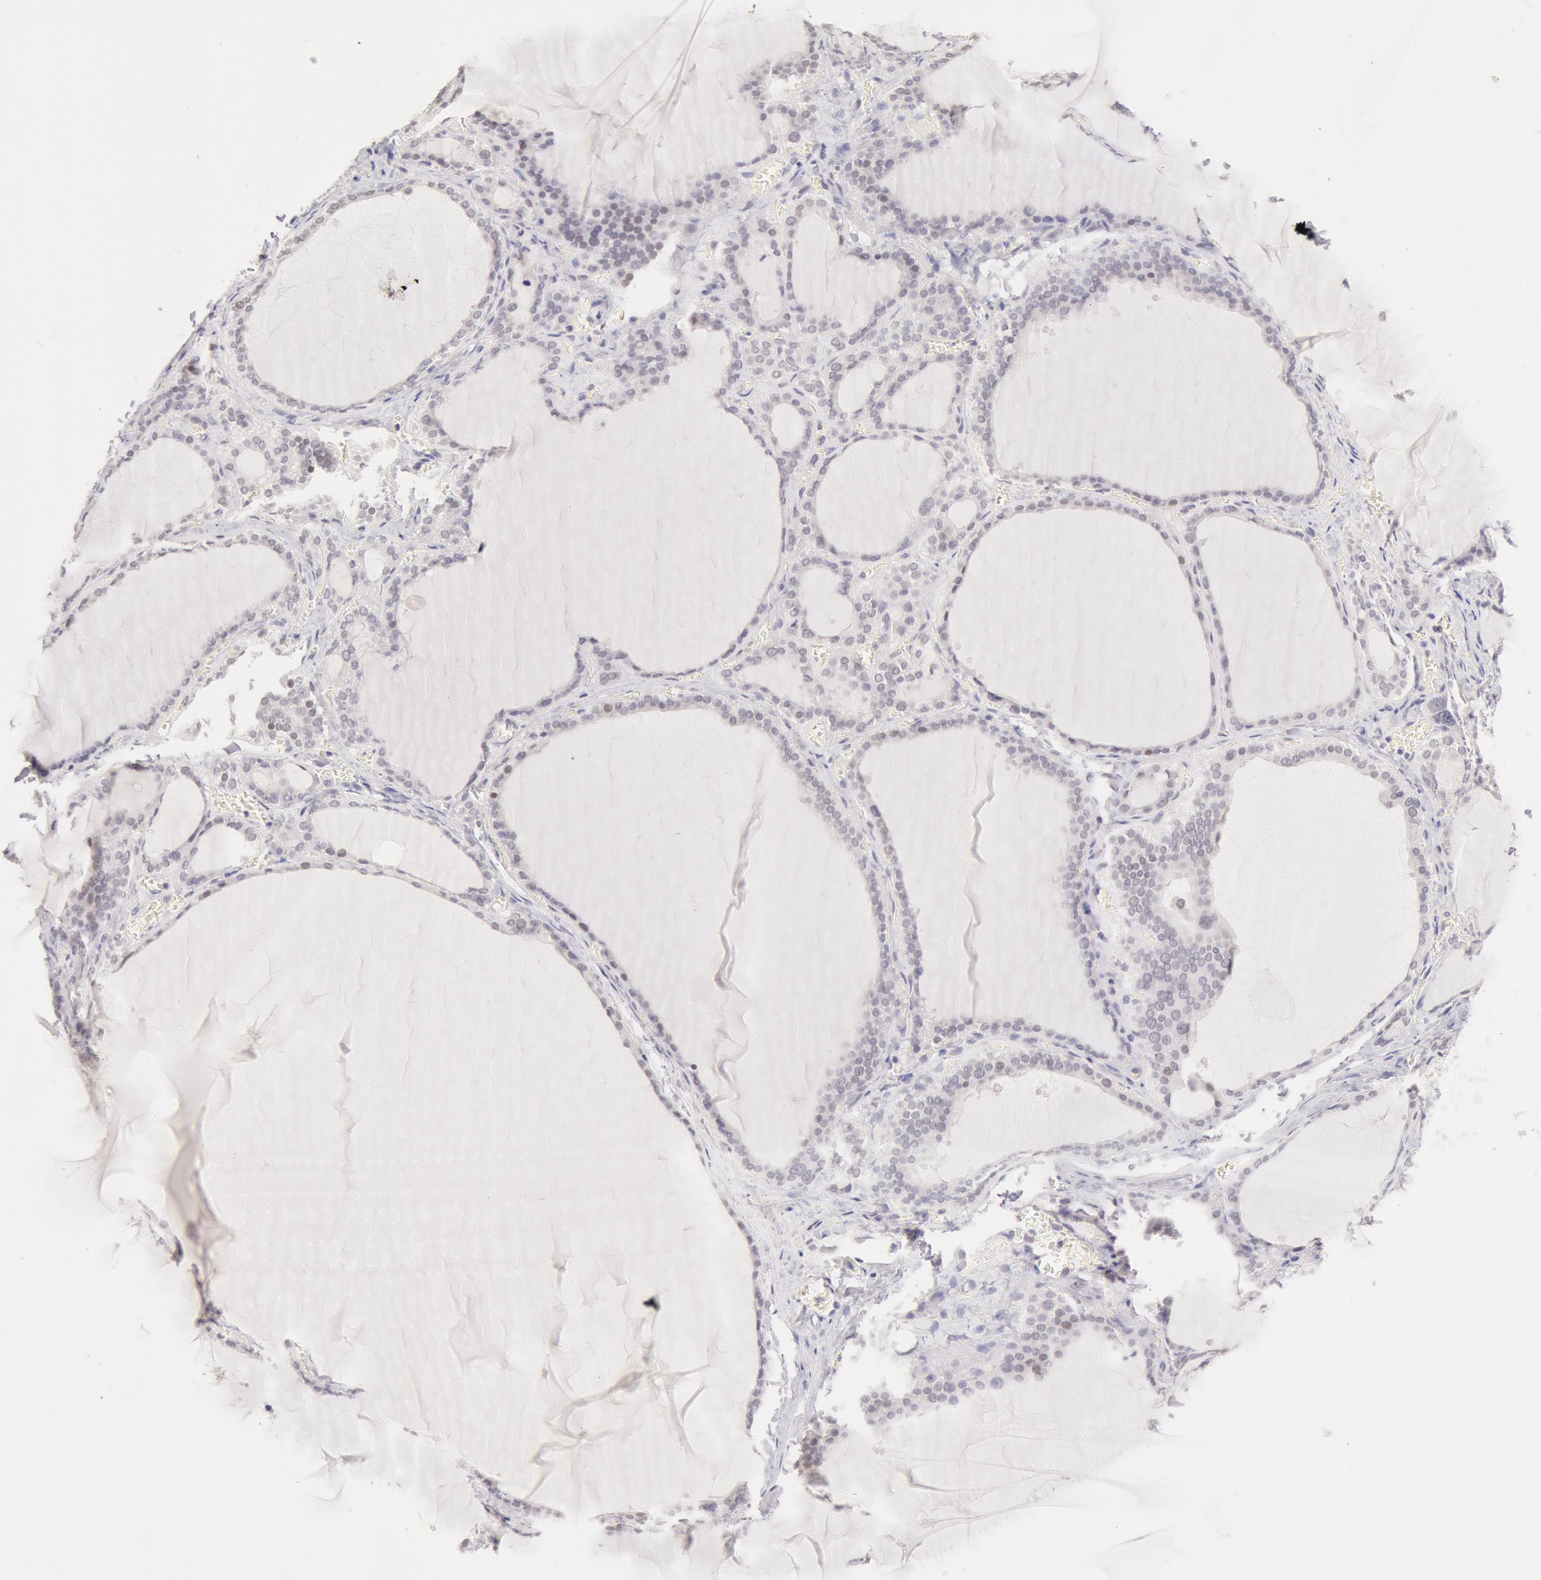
{"staining": {"intensity": "negative", "quantity": "none", "location": "none"}, "tissue": "thyroid gland", "cell_type": "Glandular cells", "image_type": "normal", "snomed": [{"axis": "morphology", "description": "Normal tissue, NOS"}, {"axis": "topography", "description": "Thyroid gland"}], "caption": "Glandular cells are negative for protein expression in benign human thyroid gland. (DAB (3,3'-diaminobenzidine) immunohistochemistry (IHC) with hematoxylin counter stain).", "gene": "ZNF597", "patient": {"sex": "female", "age": 55}}